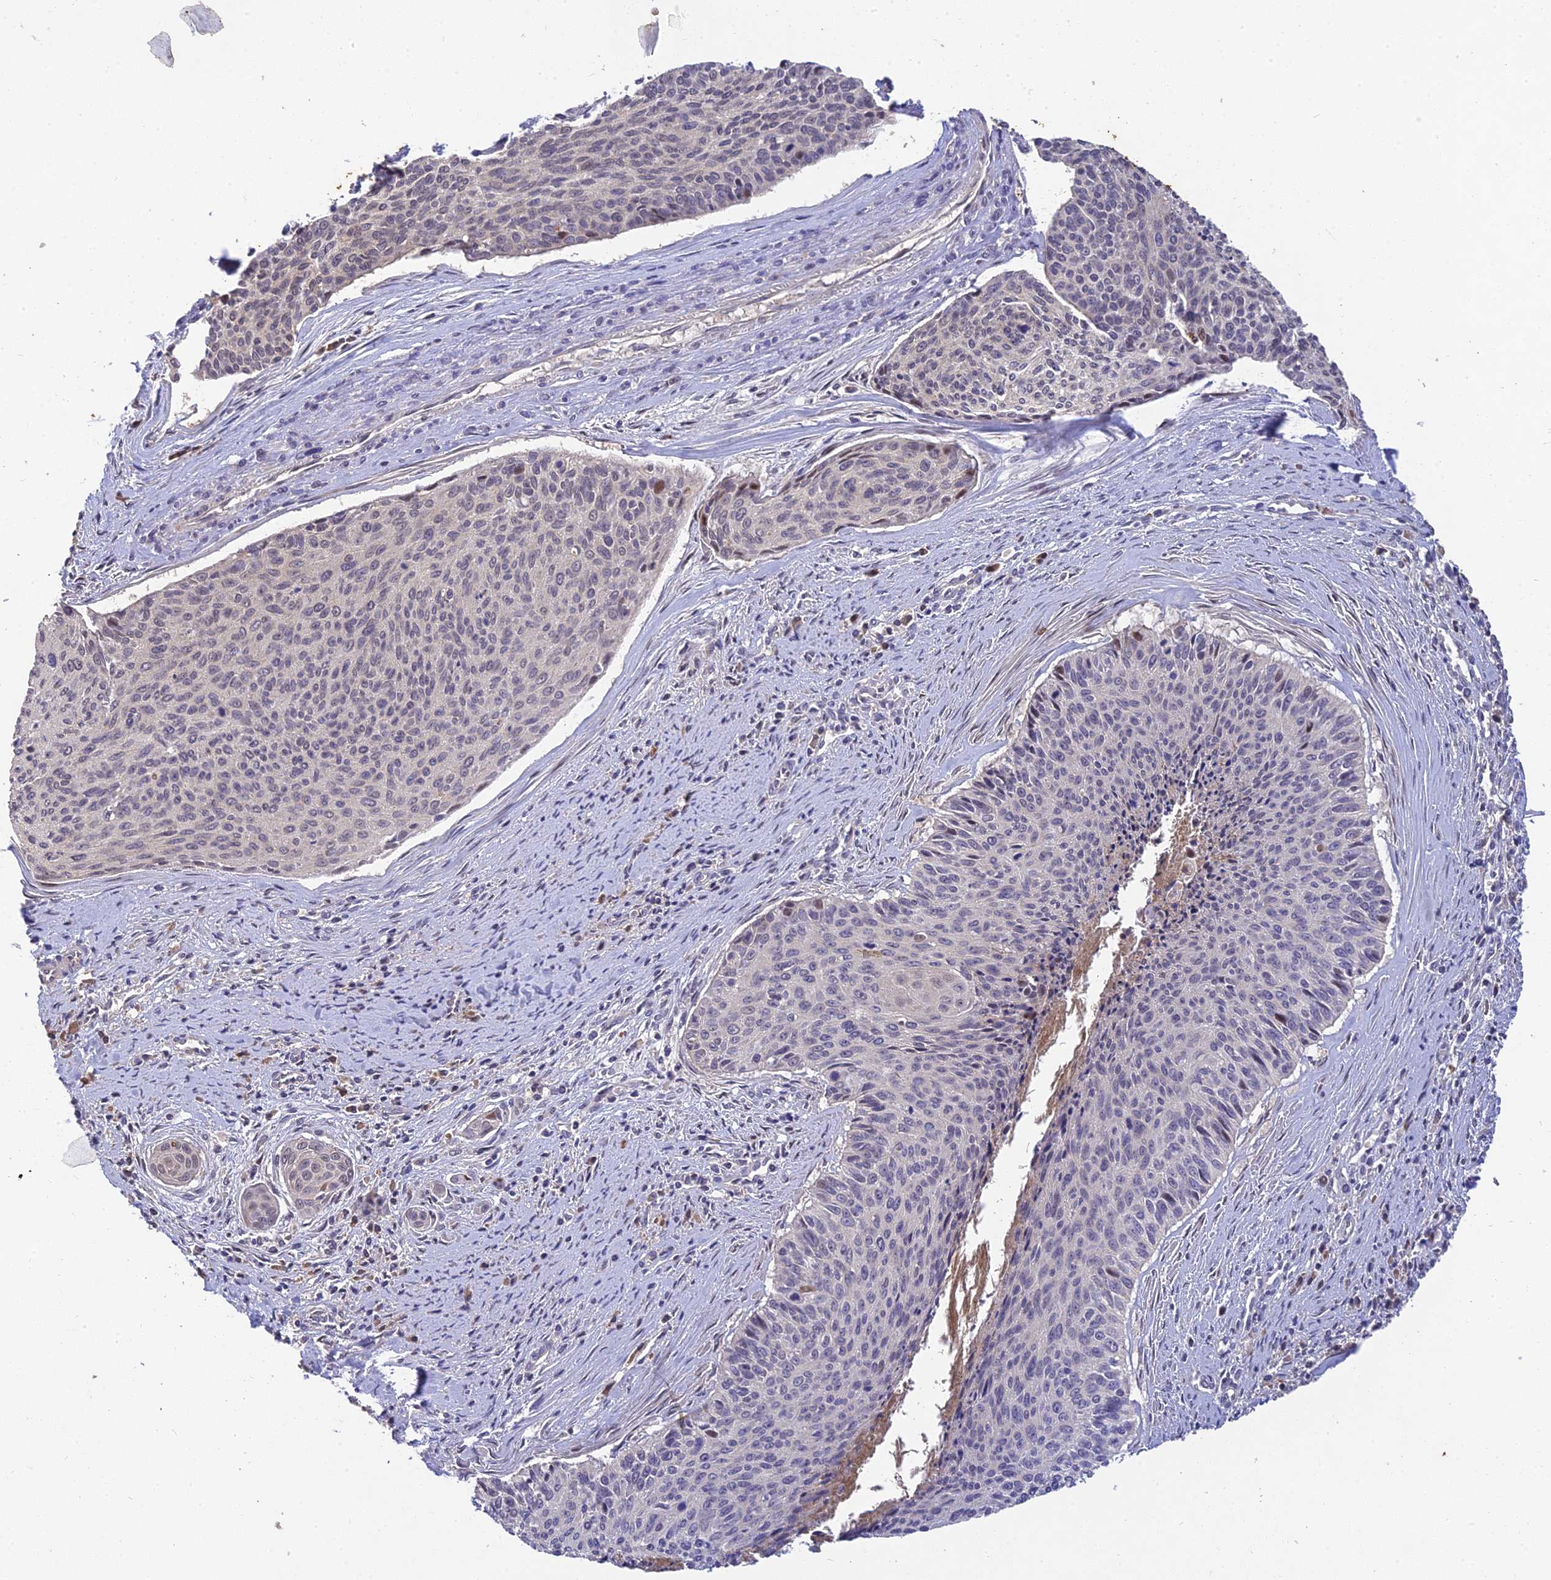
{"staining": {"intensity": "weak", "quantity": "<25%", "location": "nuclear"}, "tissue": "cervical cancer", "cell_type": "Tumor cells", "image_type": "cancer", "snomed": [{"axis": "morphology", "description": "Squamous cell carcinoma, NOS"}, {"axis": "topography", "description": "Cervix"}], "caption": "Cervical cancer was stained to show a protein in brown. There is no significant positivity in tumor cells. (DAB (3,3'-diaminobenzidine) IHC, high magnification).", "gene": "DENND5B", "patient": {"sex": "female", "age": 55}}